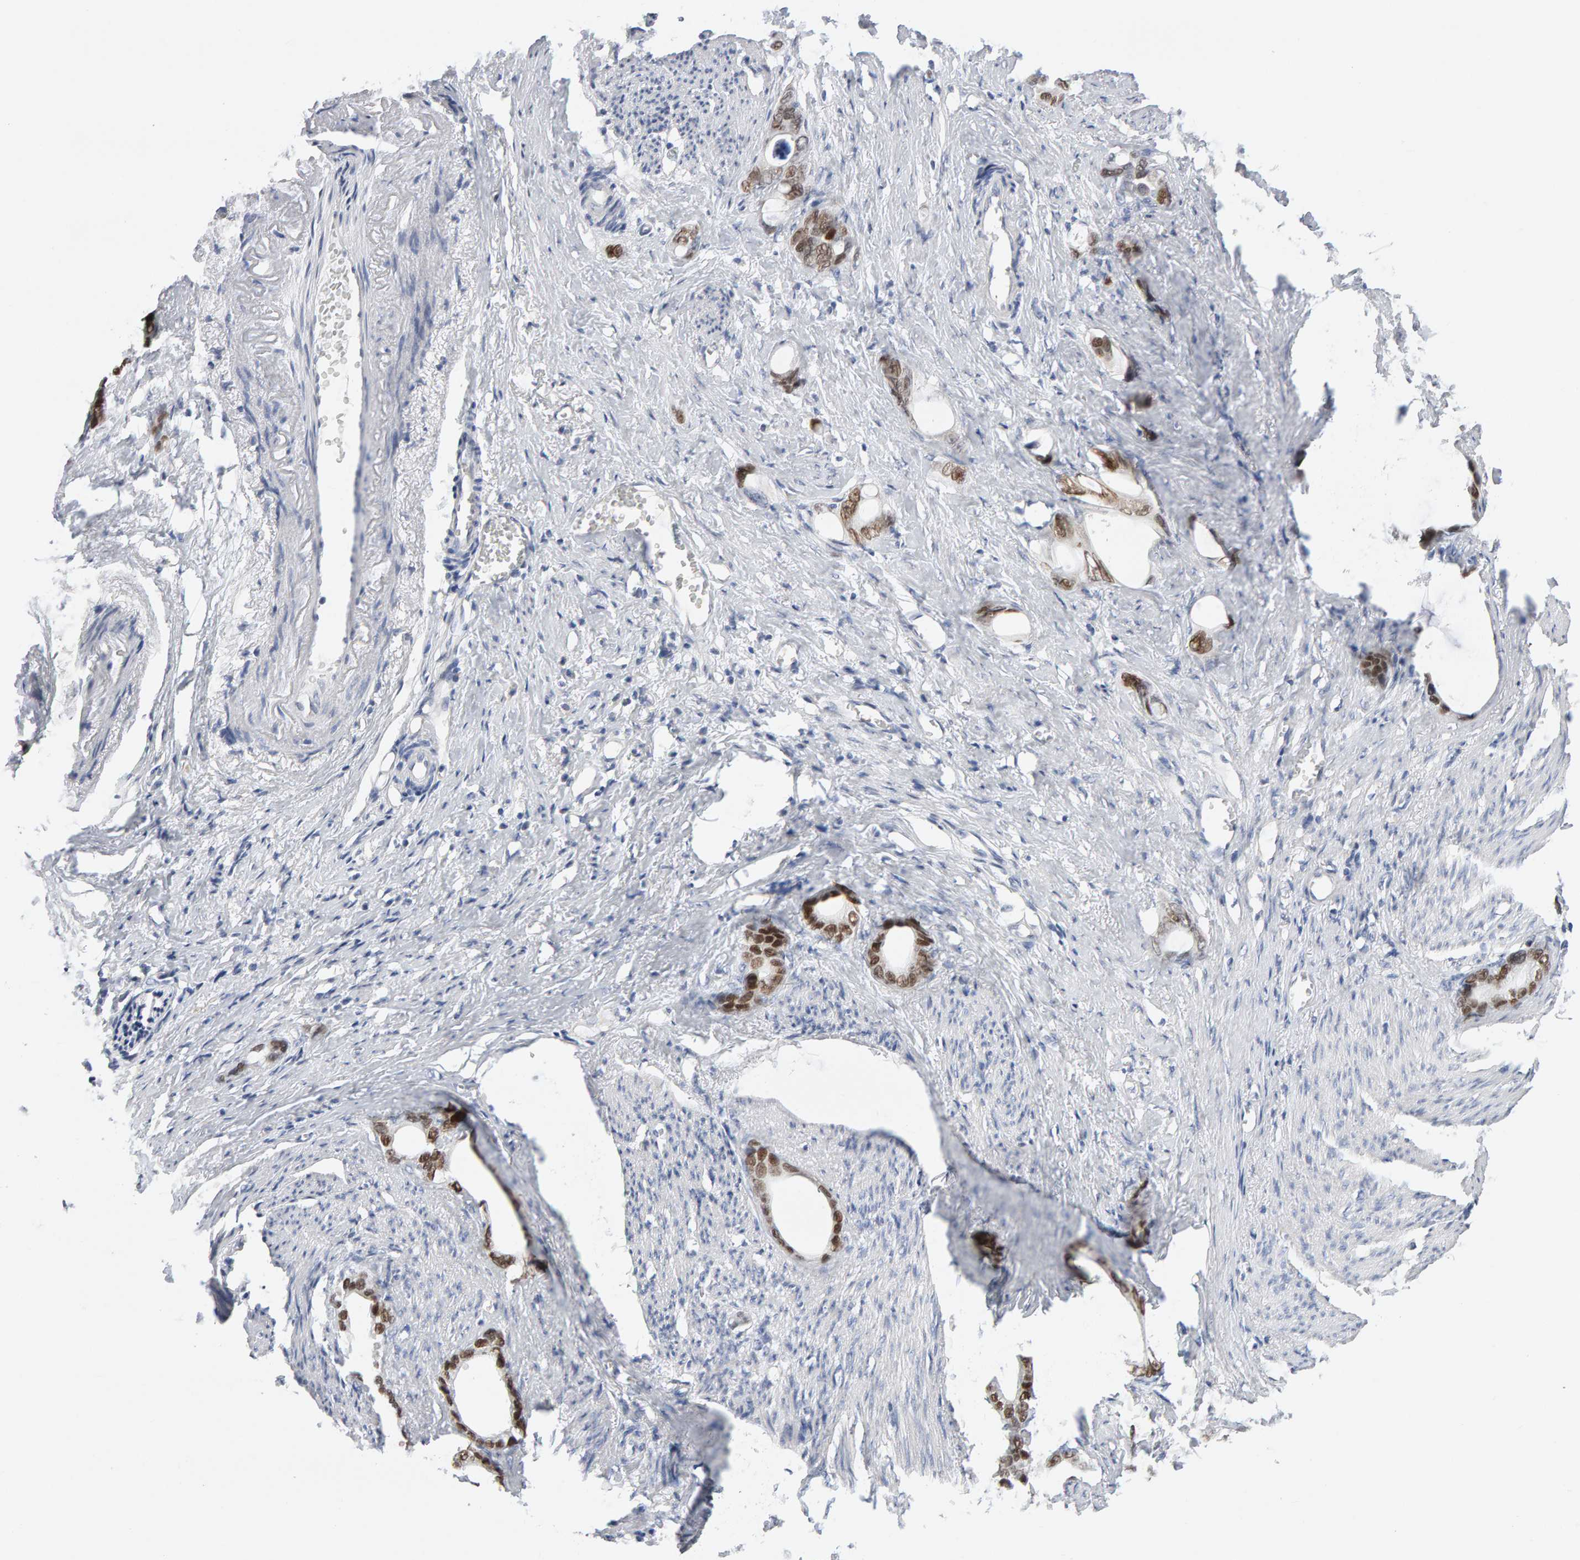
{"staining": {"intensity": "strong", "quantity": ">75%", "location": "nuclear"}, "tissue": "stomach cancer", "cell_type": "Tumor cells", "image_type": "cancer", "snomed": [{"axis": "morphology", "description": "Adenocarcinoma, NOS"}, {"axis": "topography", "description": "Stomach"}], "caption": "IHC of human stomach cancer (adenocarcinoma) reveals high levels of strong nuclear positivity in about >75% of tumor cells. The staining was performed using DAB to visualize the protein expression in brown, while the nuclei were stained in blue with hematoxylin (Magnification: 20x).", "gene": "HNF4A", "patient": {"sex": "female", "age": 75}}